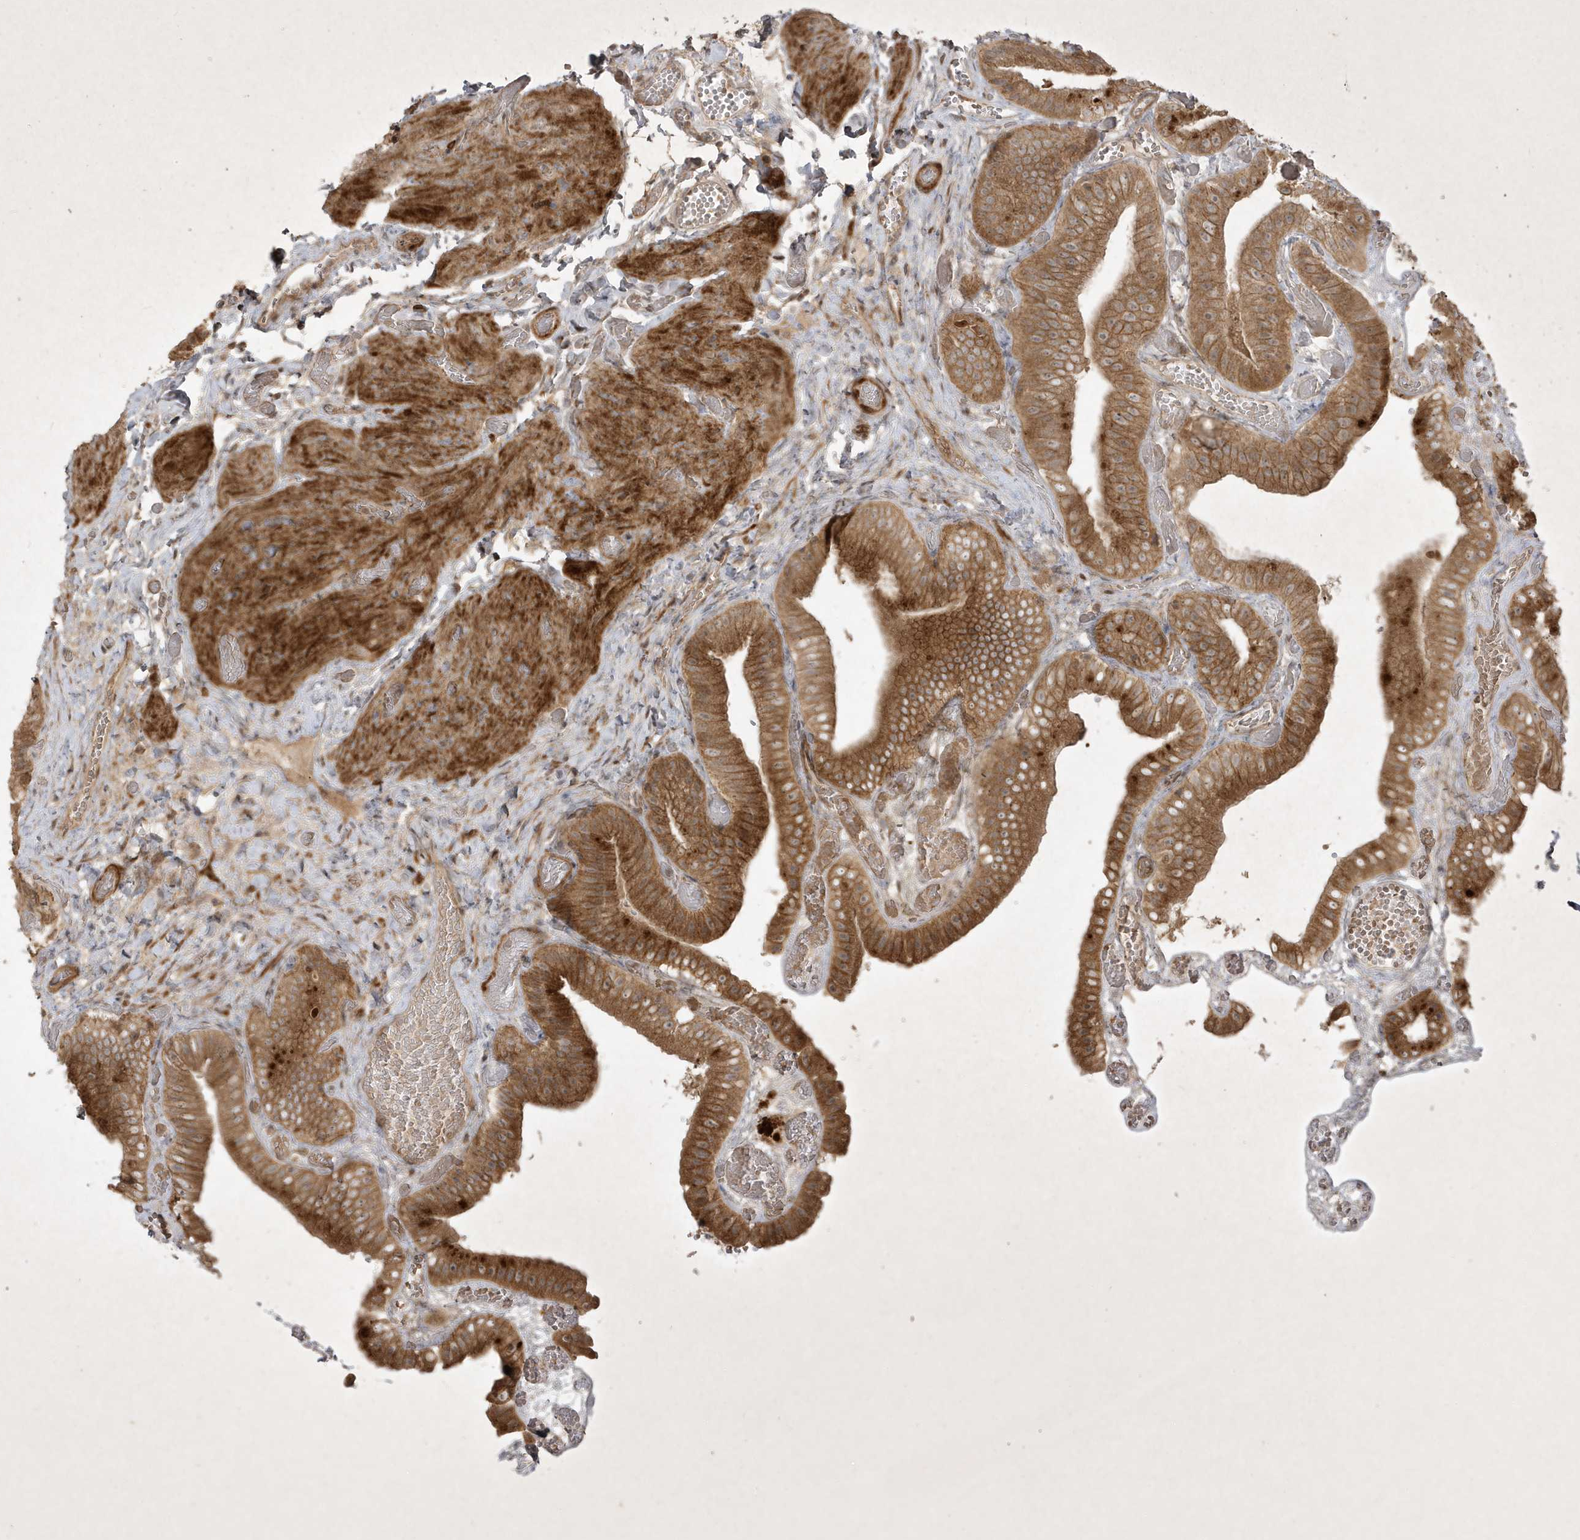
{"staining": {"intensity": "moderate", "quantity": ">75%", "location": "cytoplasmic/membranous"}, "tissue": "gallbladder", "cell_type": "Glandular cells", "image_type": "normal", "snomed": [{"axis": "morphology", "description": "Normal tissue, NOS"}, {"axis": "topography", "description": "Gallbladder"}], "caption": "Gallbladder stained with immunohistochemistry (IHC) displays moderate cytoplasmic/membranous staining in about >75% of glandular cells. The protein of interest is shown in brown color, while the nuclei are stained blue.", "gene": "FAM83C", "patient": {"sex": "female", "age": 64}}